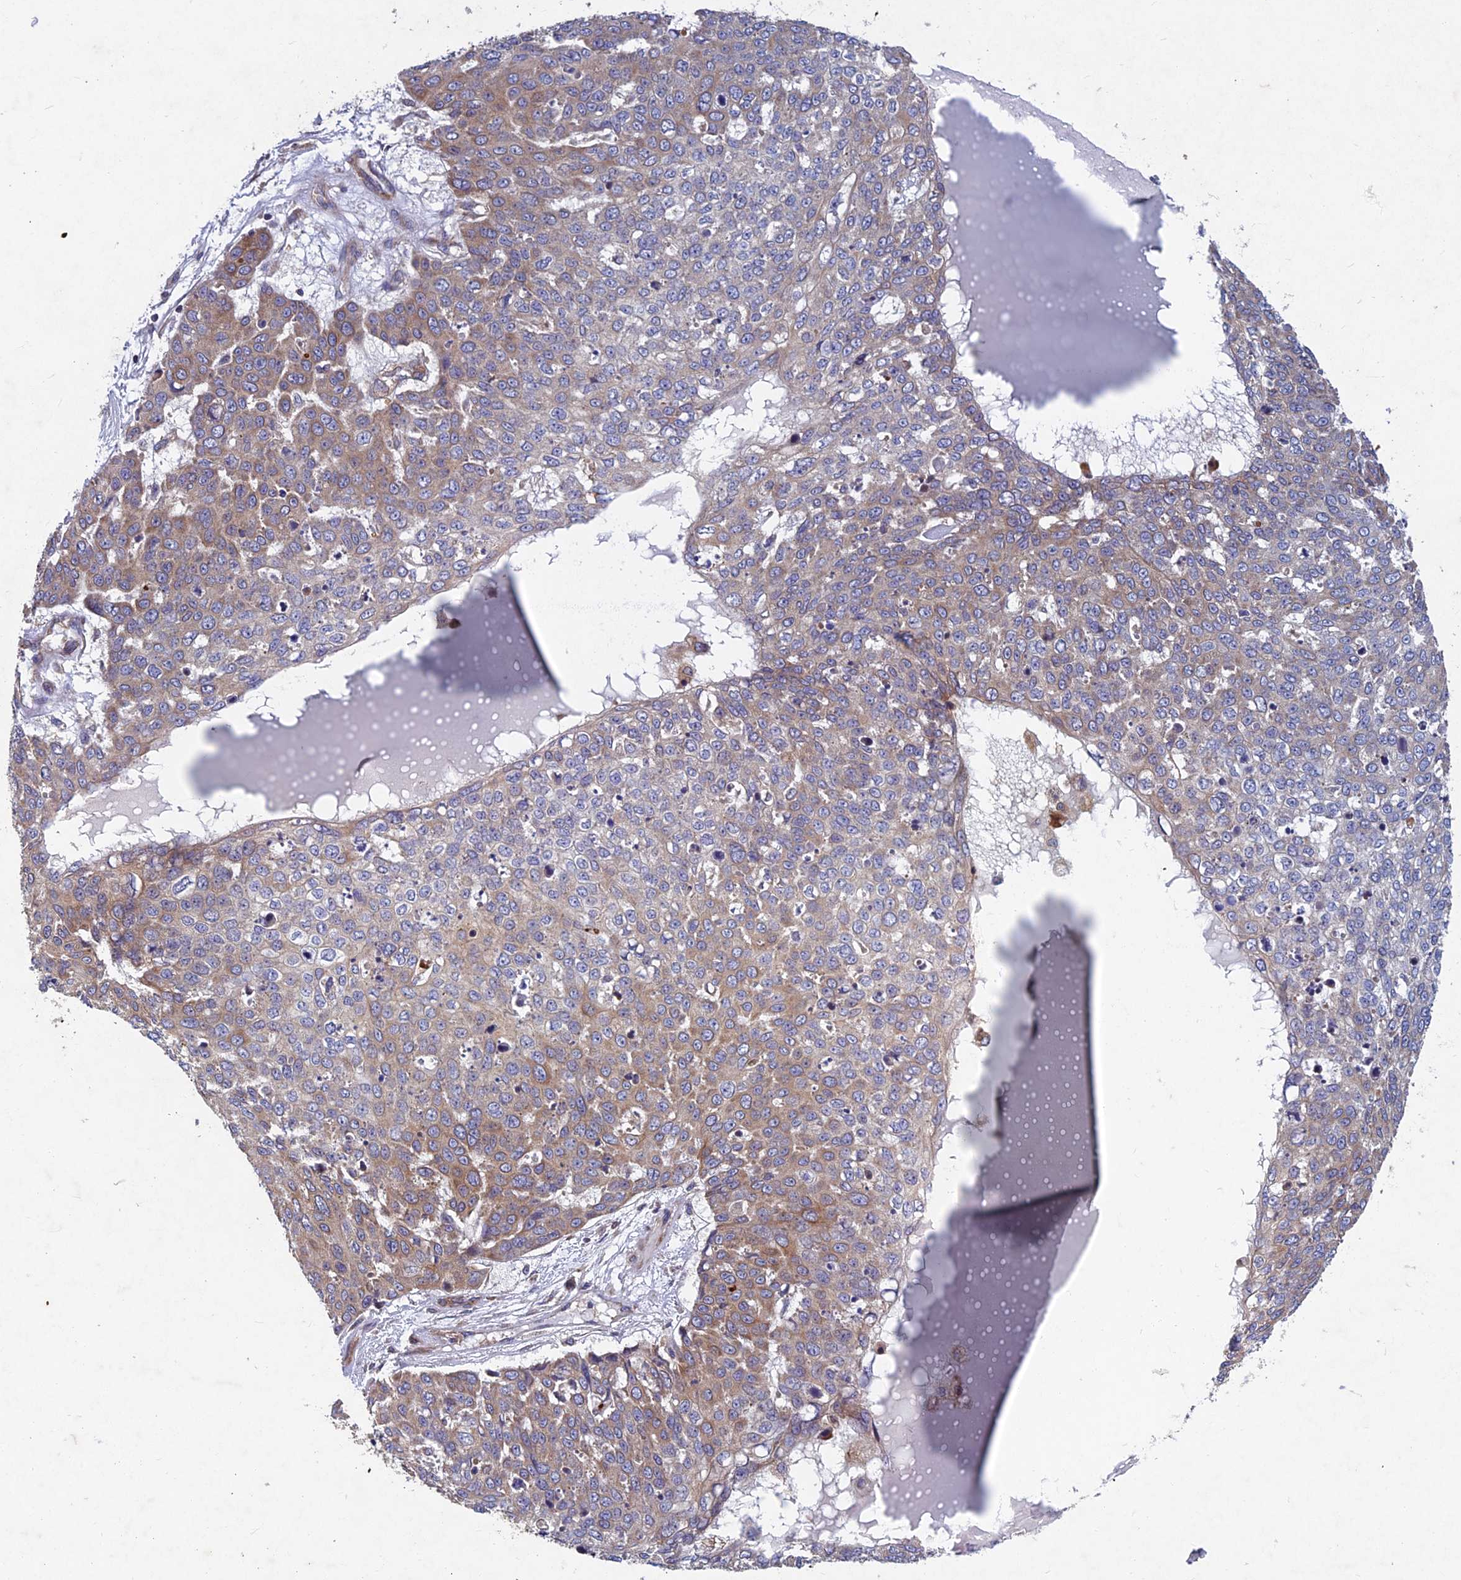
{"staining": {"intensity": "moderate", "quantity": "25%-75%", "location": "cytoplasmic/membranous"}, "tissue": "skin cancer", "cell_type": "Tumor cells", "image_type": "cancer", "snomed": [{"axis": "morphology", "description": "Squamous cell carcinoma, NOS"}, {"axis": "topography", "description": "Skin"}], "caption": "Human skin squamous cell carcinoma stained with a brown dye shows moderate cytoplasmic/membranous positive positivity in about 25%-75% of tumor cells.", "gene": "NCAPG", "patient": {"sex": "male", "age": 71}}